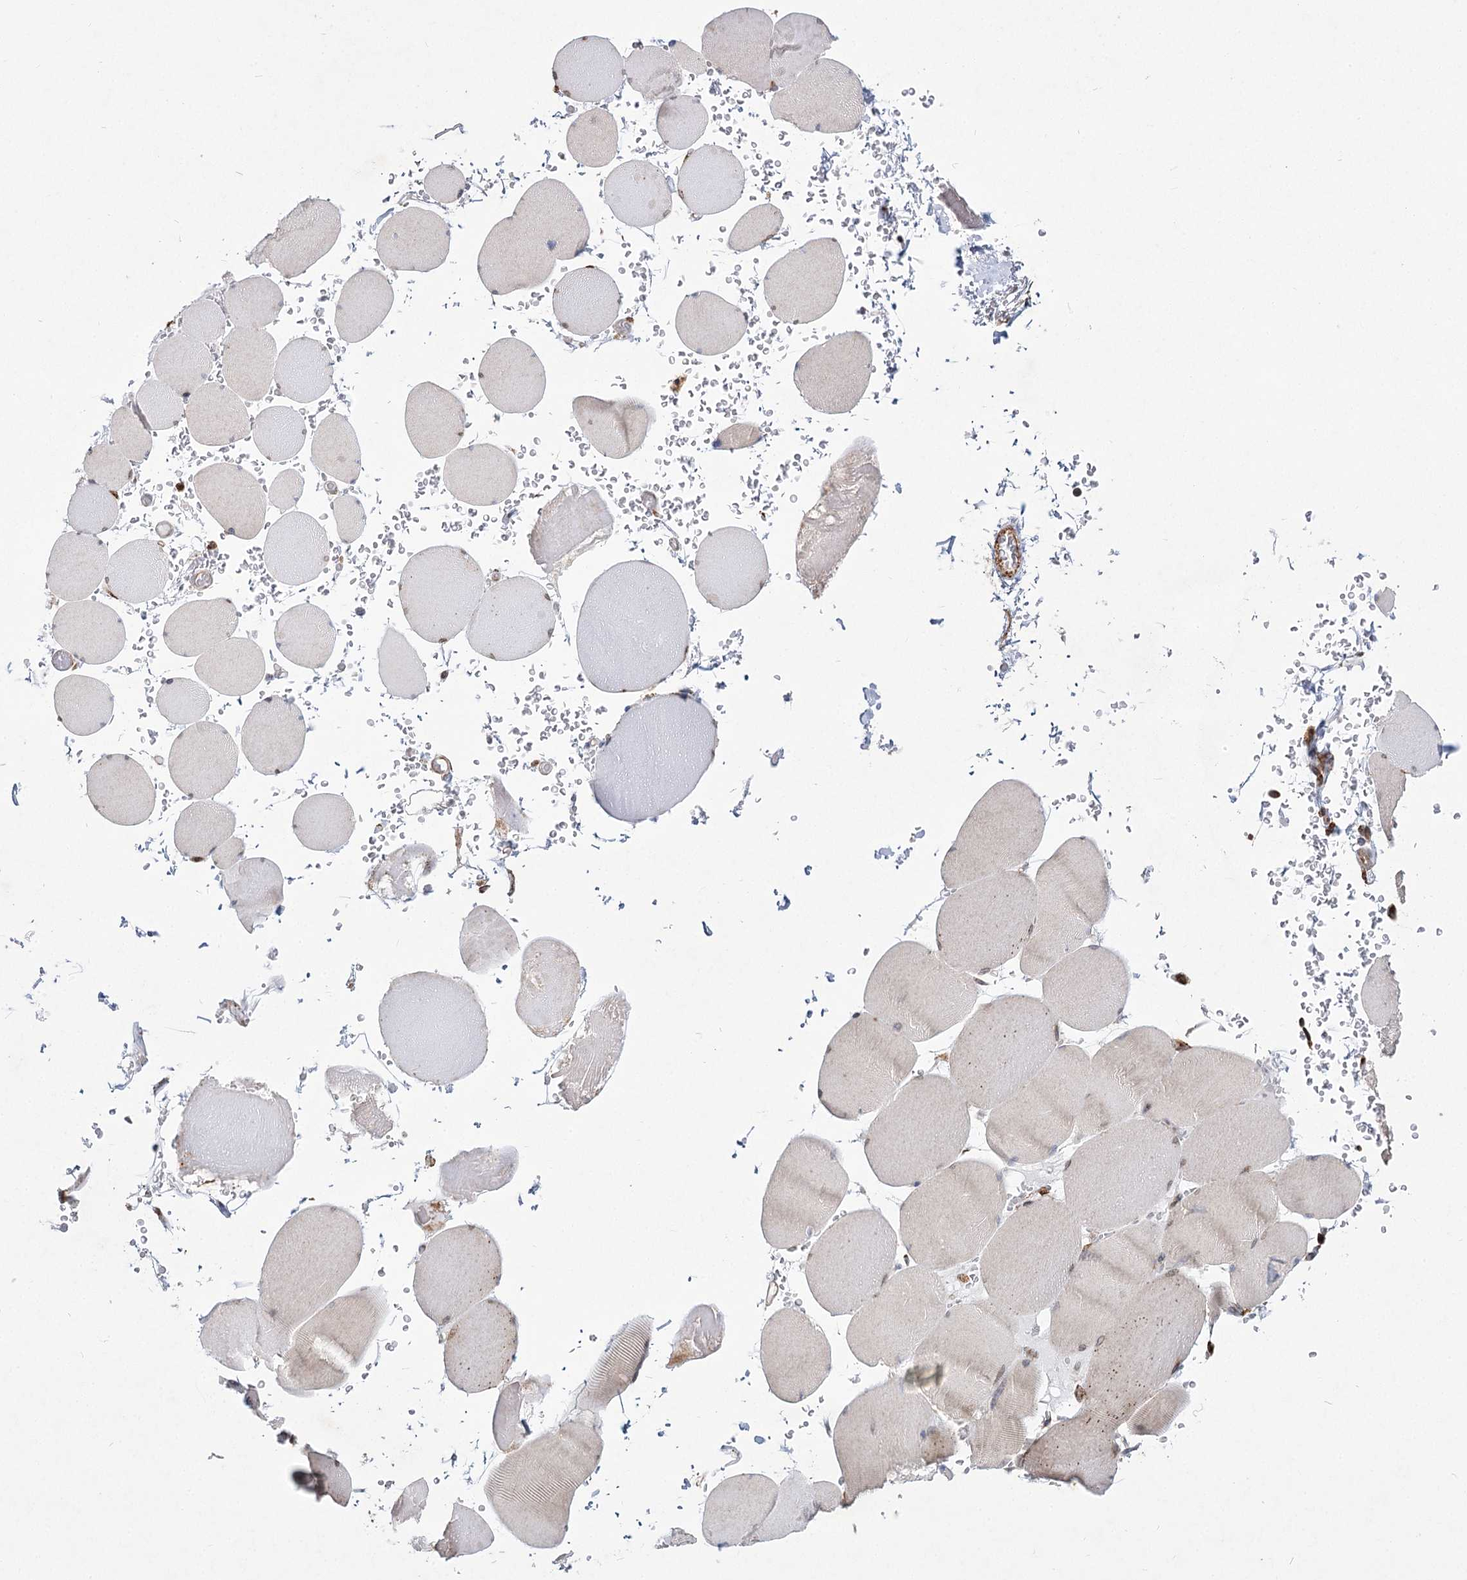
{"staining": {"intensity": "weak", "quantity": "<25%", "location": "cytoplasmic/membranous,nuclear"}, "tissue": "skeletal muscle", "cell_type": "Myocytes", "image_type": "normal", "snomed": [{"axis": "morphology", "description": "Normal tissue, NOS"}, {"axis": "topography", "description": "Skeletal muscle"}, {"axis": "topography", "description": "Head-Neck"}], "caption": "Skeletal muscle stained for a protein using IHC exhibits no expression myocytes.", "gene": "NHLRC2", "patient": {"sex": "male", "age": 66}}